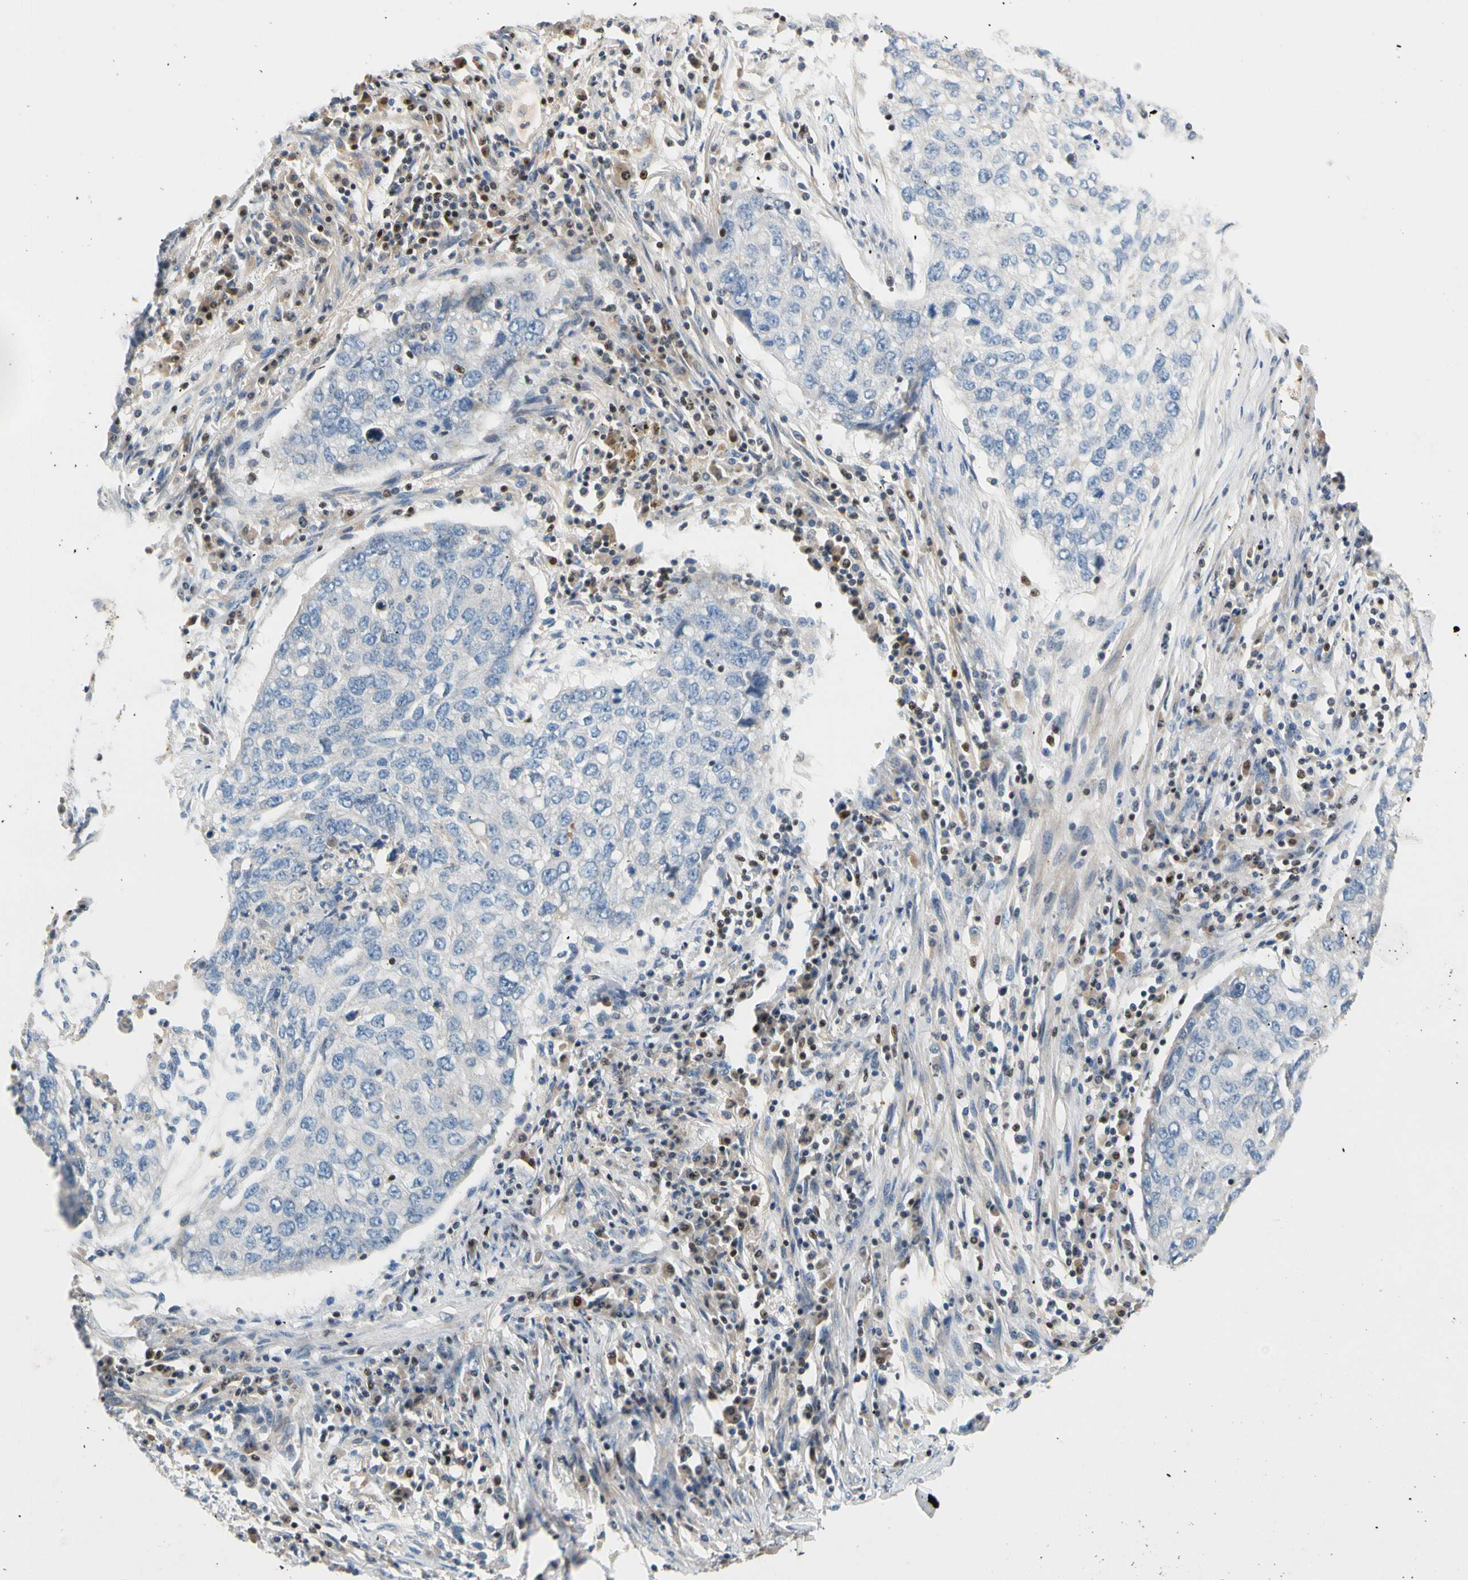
{"staining": {"intensity": "negative", "quantity": "none", "location": "none"}, "tissue": "lung cancer", "cell_type": "Tumor cells", "image_type": "cancer", "snomed": [{"axis": "morphology", "description": "Squamous cell carcinoma, NOS"}, {"axis": "topography", "description": "Lung"}], "caption": "Lung squamous cell carcinoma stained for a protein using immunohistochemistry exhibits no expression tumor cells.", "gene": "SP140", "patient": {"sex": "female", "age": 63}}